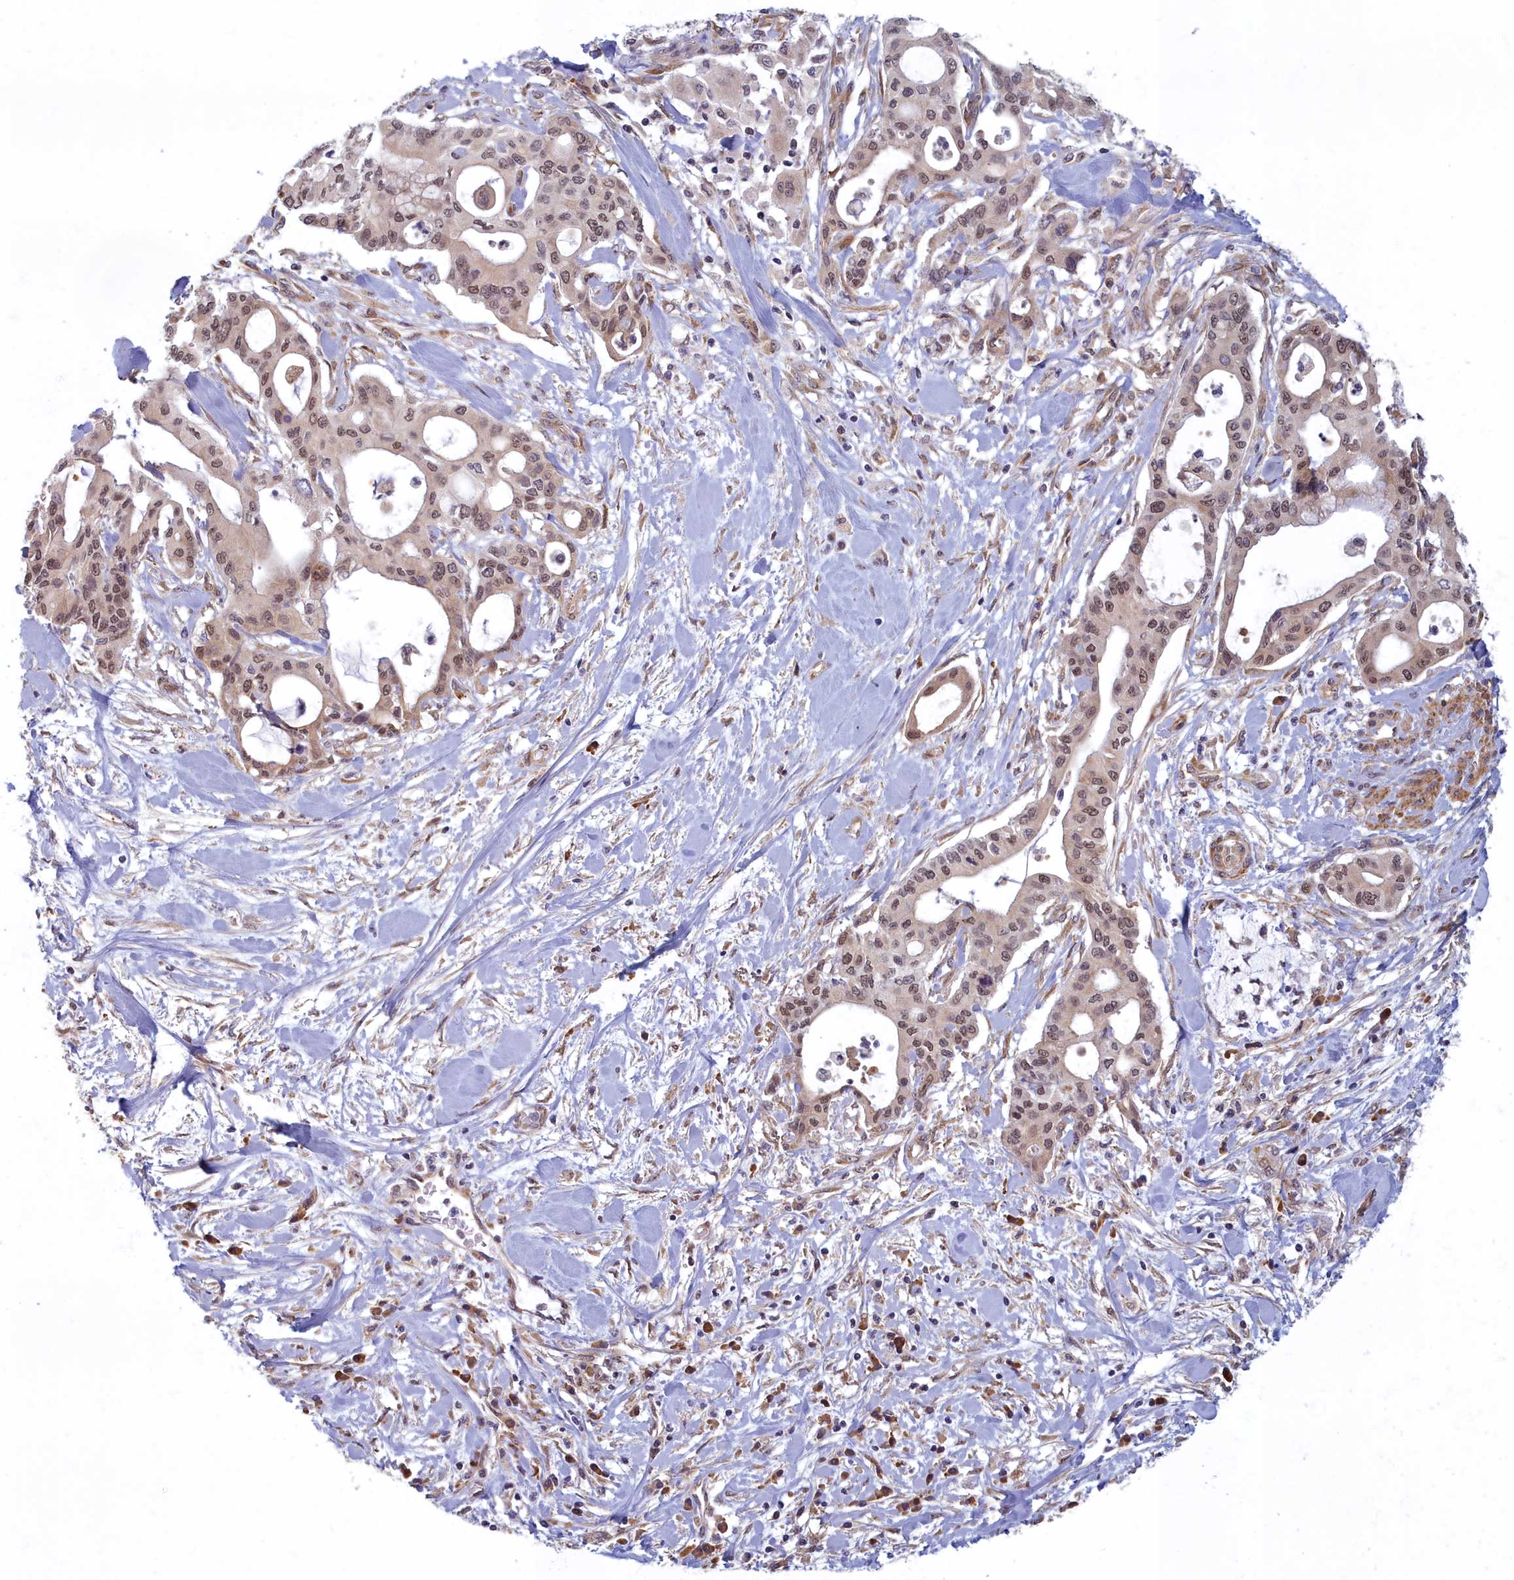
{"staining": {"intensity": "moderate", "quantity": ">75%", "location": "nuclear"}, "tissue": "pancreatic cancer", "cell_type": "Tumor cells", "image_type": "cancer", "snomed": [{"axis": "morphology", "description": "Adenocarcinoma, NOS"}, {"axis": "topography", "description": "Pancreas"}], "caption": "IHC (DAB) staining of human adenocarcinoma (pancreatic) displays moderate nuclear protein positivity in approximately >75% of tumor cells.", "gene": "MAK16", "patient": {"sex": "male", "age": 46}}